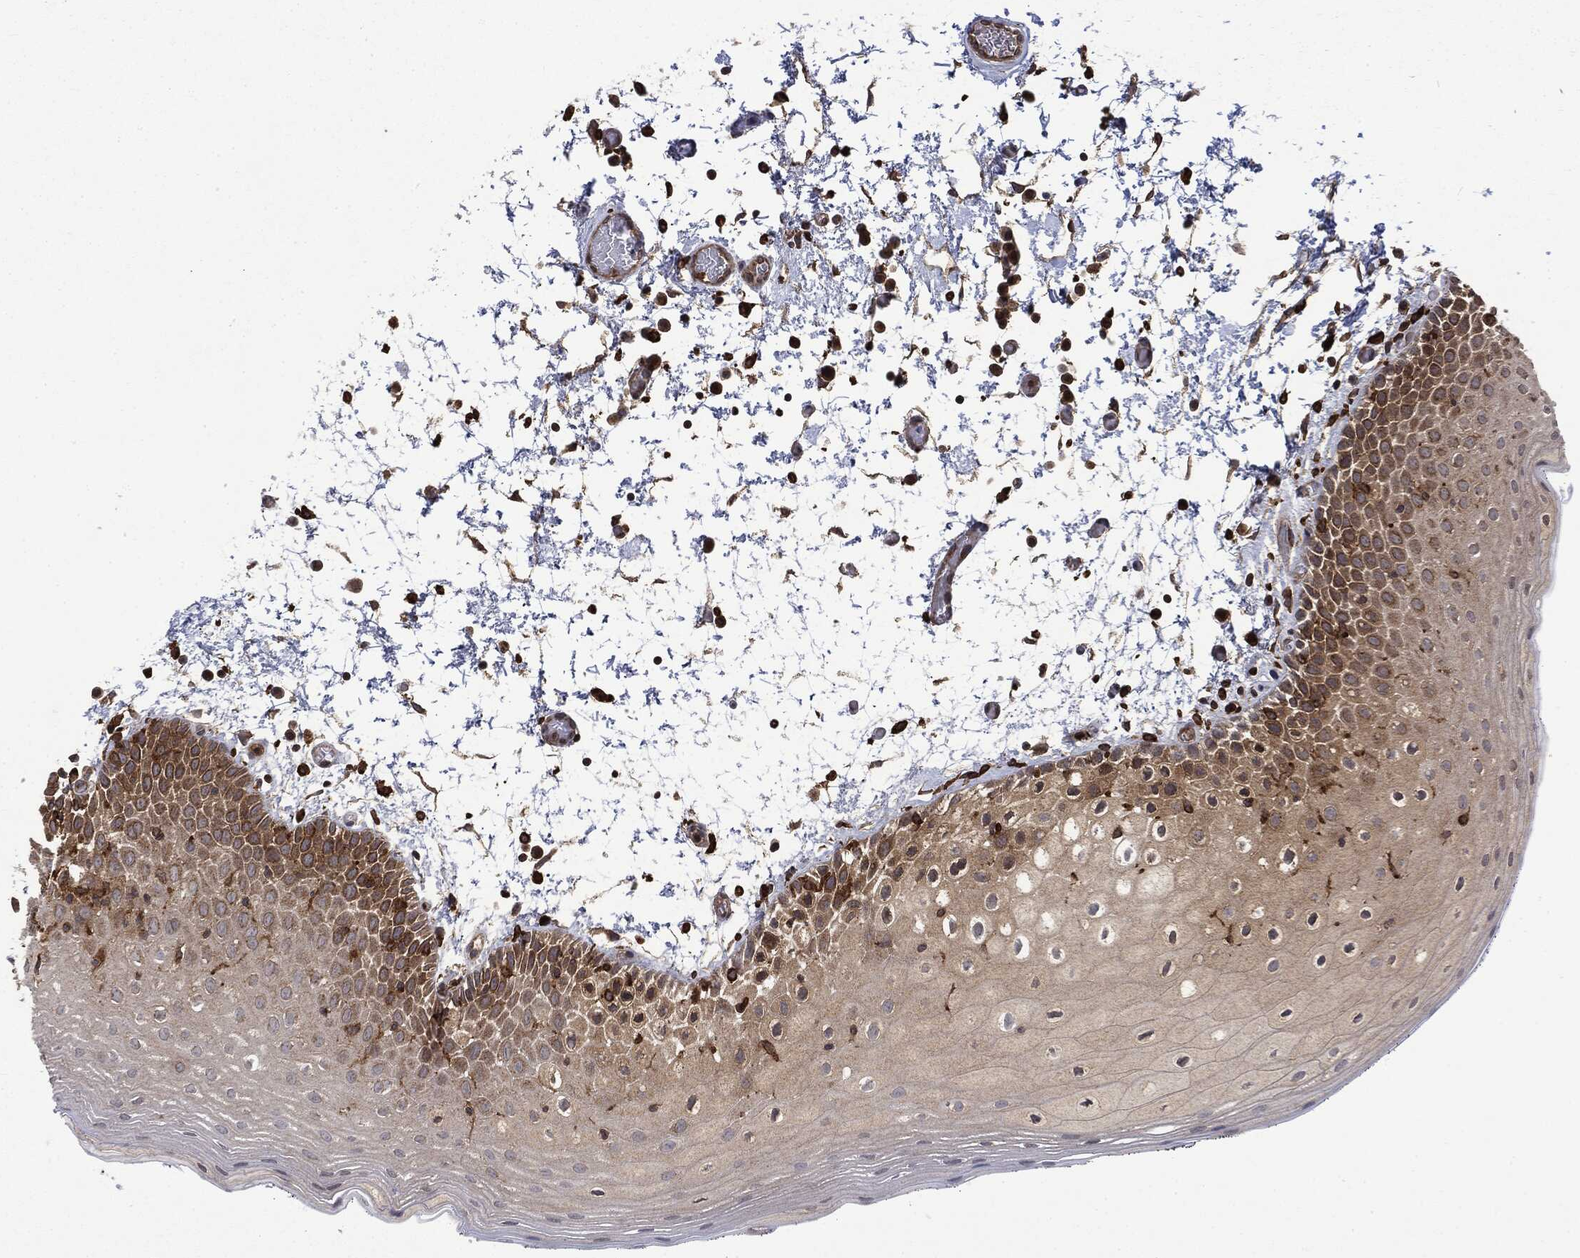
{"staining": {"intensity": "moderate", "quantity": "<25%", "location": "cytoplasmic/membranous"}, "tissue": "oral mucosa", "cell_type": "Squamous epithelial cells", "image_type": "normal", "snomed": [{"axis": "morphology", "description": "Normal tissue, NOS"}, {"axis": "morphology", "description": "Squamous cell carcinoma, NOS"}, {"axis": "topography", "description": "Oral tissue"}, {"axis": "topography", "description": "Tounge, NOS"}, {"axis": "topography", "description": "Head-Neck"}], "caption": "An image showing moderate cytoplasmic/membranous staining in approximately <25% of squamous epithelial cells in benign oral mucosa, as visualized by brown immunohistochemical staining.", "gene": "SNX5", "patient": {"sex": "female", "age": 80}}